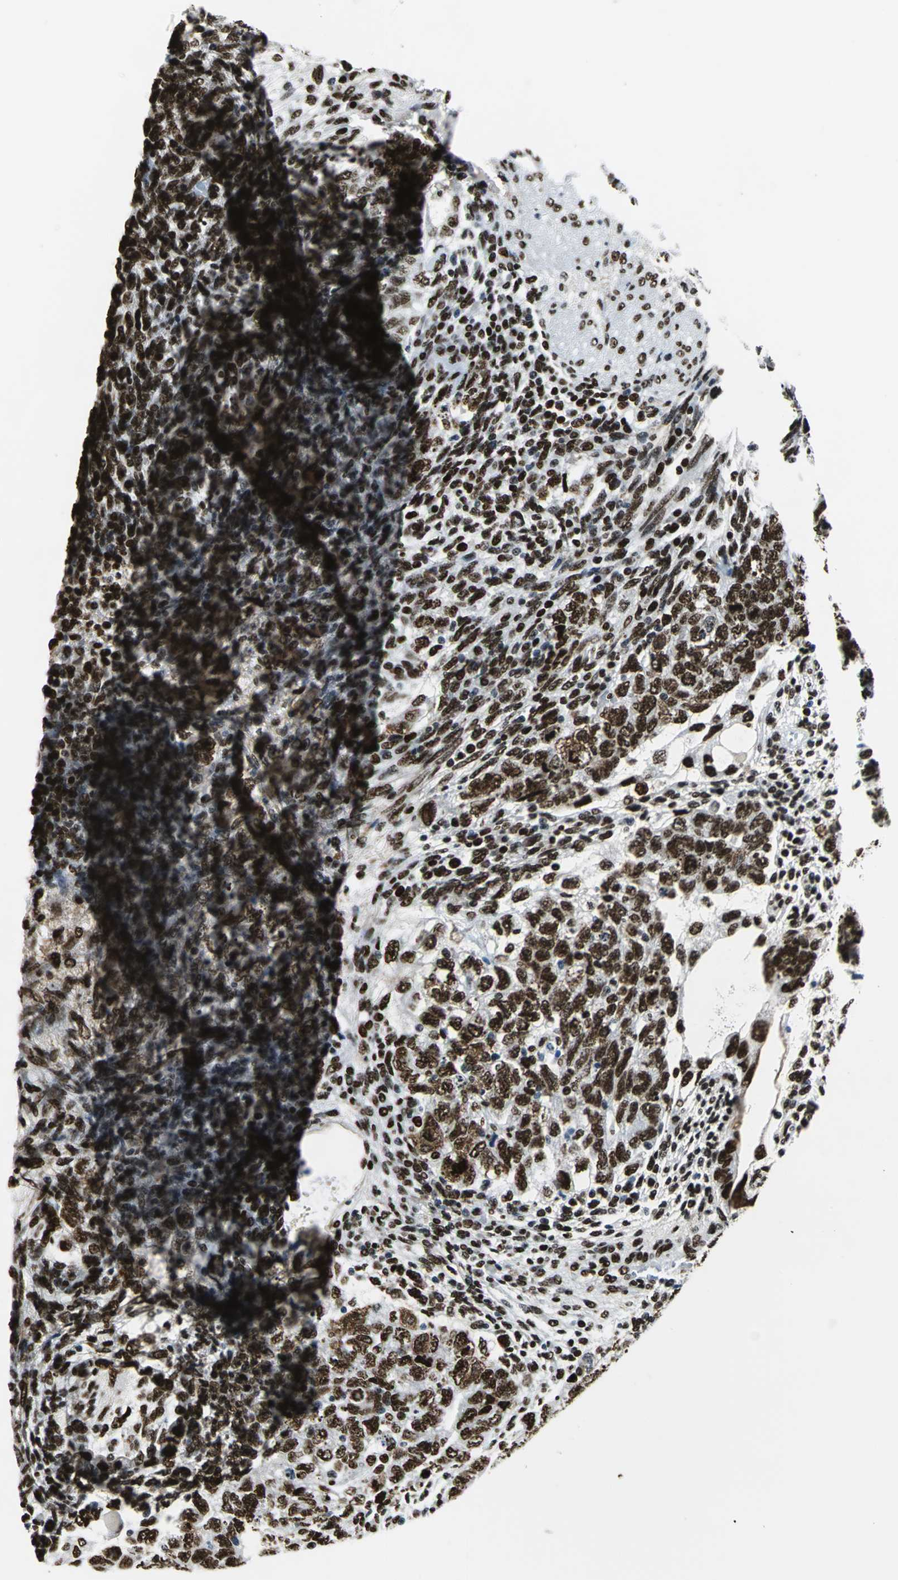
{"staining": {"intensity": "strong", "quantity": ">75%", "location": "nuclear"}, "tissue": "testis cancer", "cell_type": "Tumor cells", "image_type": "cancer", "snomed": [{"axis": "morphology", "description": "Normal tissue, NOS"}, {"axis": "morphology", "description": "Carcinoma, Embryonal, NOS"}, {"axis": "topography", "description": "Testis"}], "caption": "Immunohistochemical staining of human testis cancer displays strong nuclear protein expression in approximately >75% of tumor cells.", "gene": "APEX1", "patient": {"sex": "male", "age": 36}}